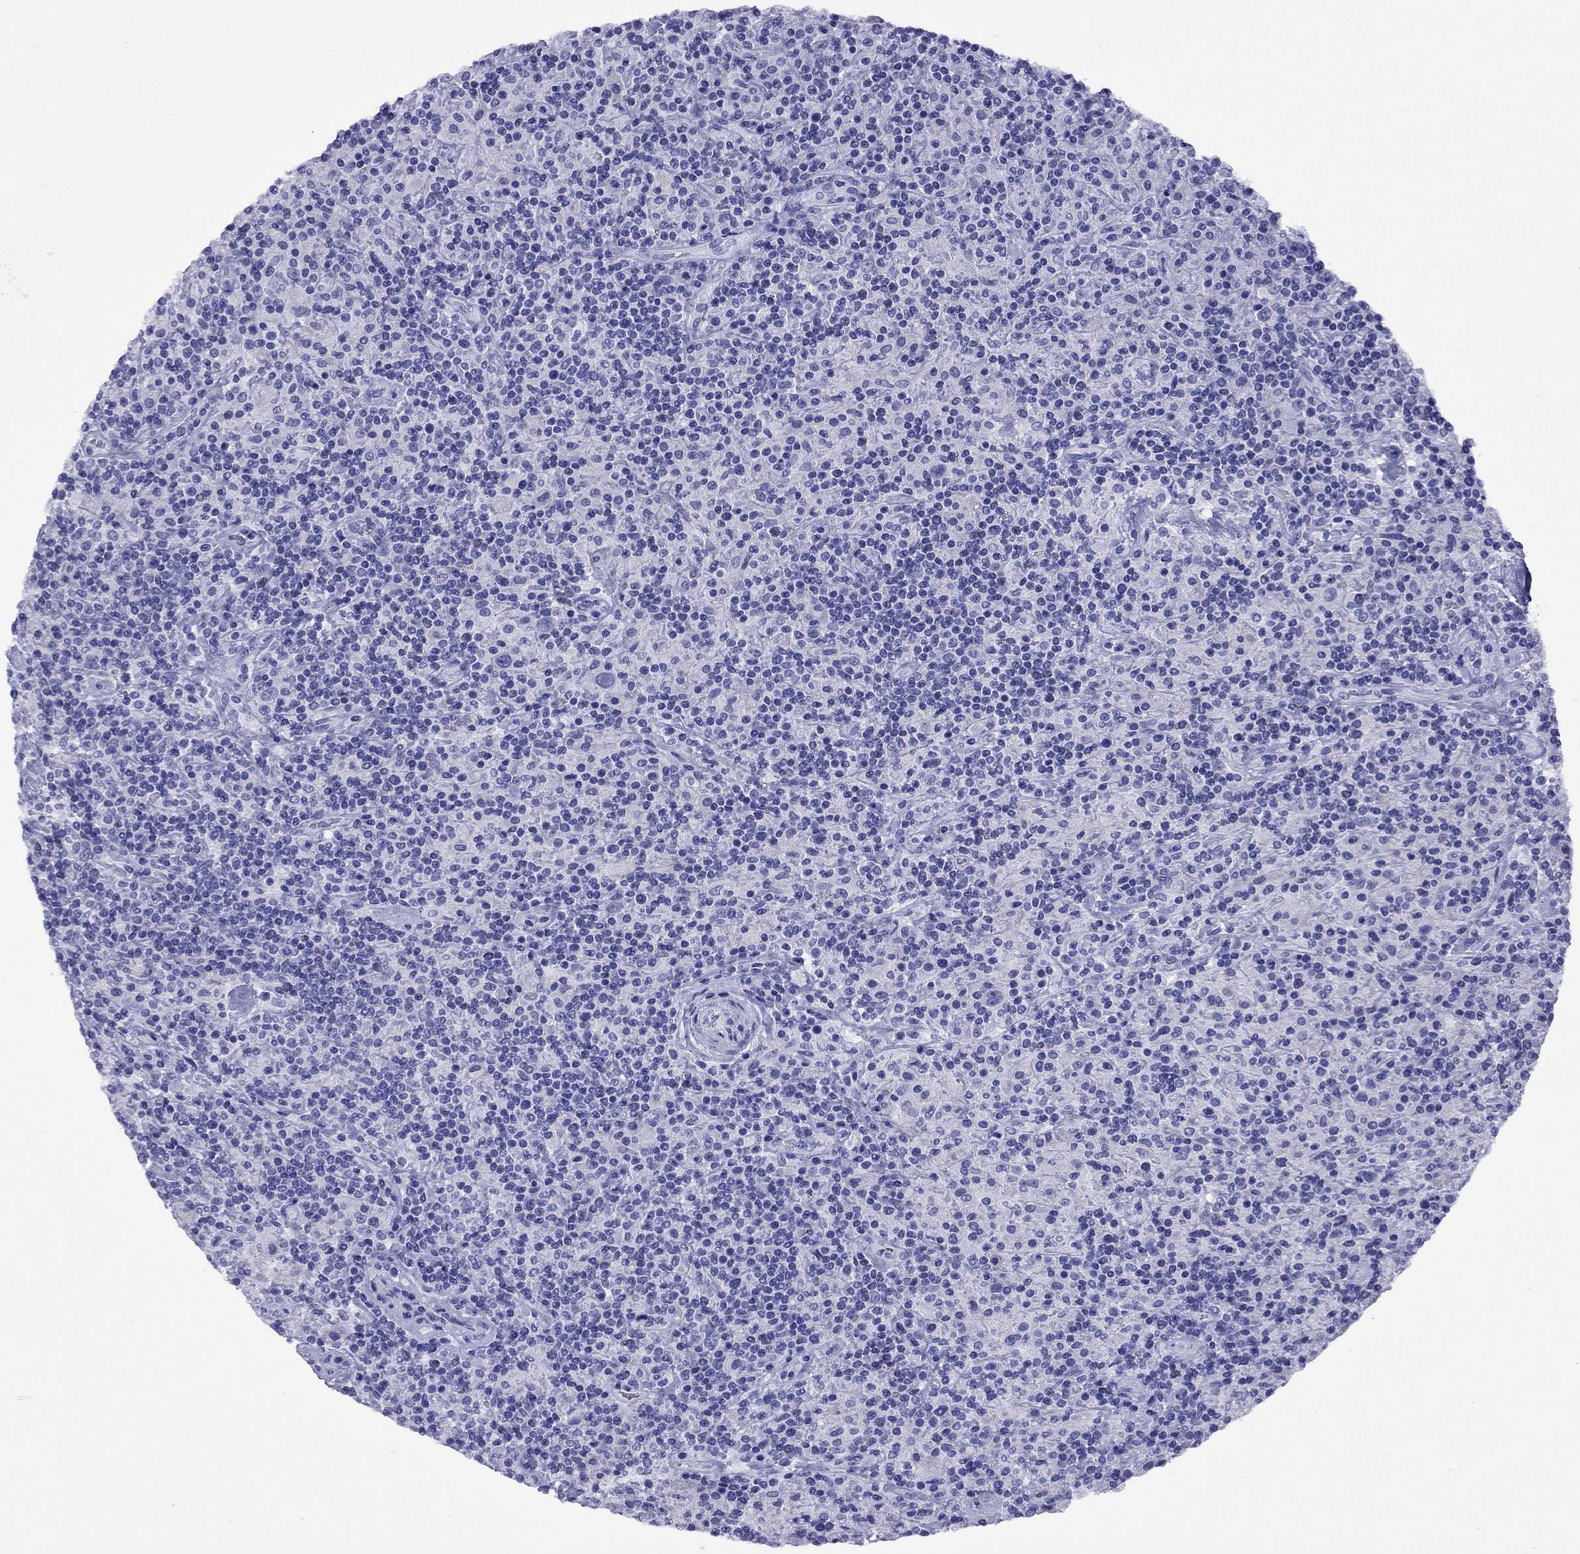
{"staining": {"intensity": "negative", "quantity": "none", "location": "none"}, "tissue": "lymphoma", "cell_type": "Tumor cells", "image_type": "cancer", "snomed": [{"axis": "morphology", "description": "Hodgkin's disease, NOS"}, {"axis": "topography", "description": "Lymph node"}], "caption": "The image reveals no staining of tumor cells in Hodgkin's disease.", "gene": "FIGLA", "patient": {"sex": "male", "age": 70}}